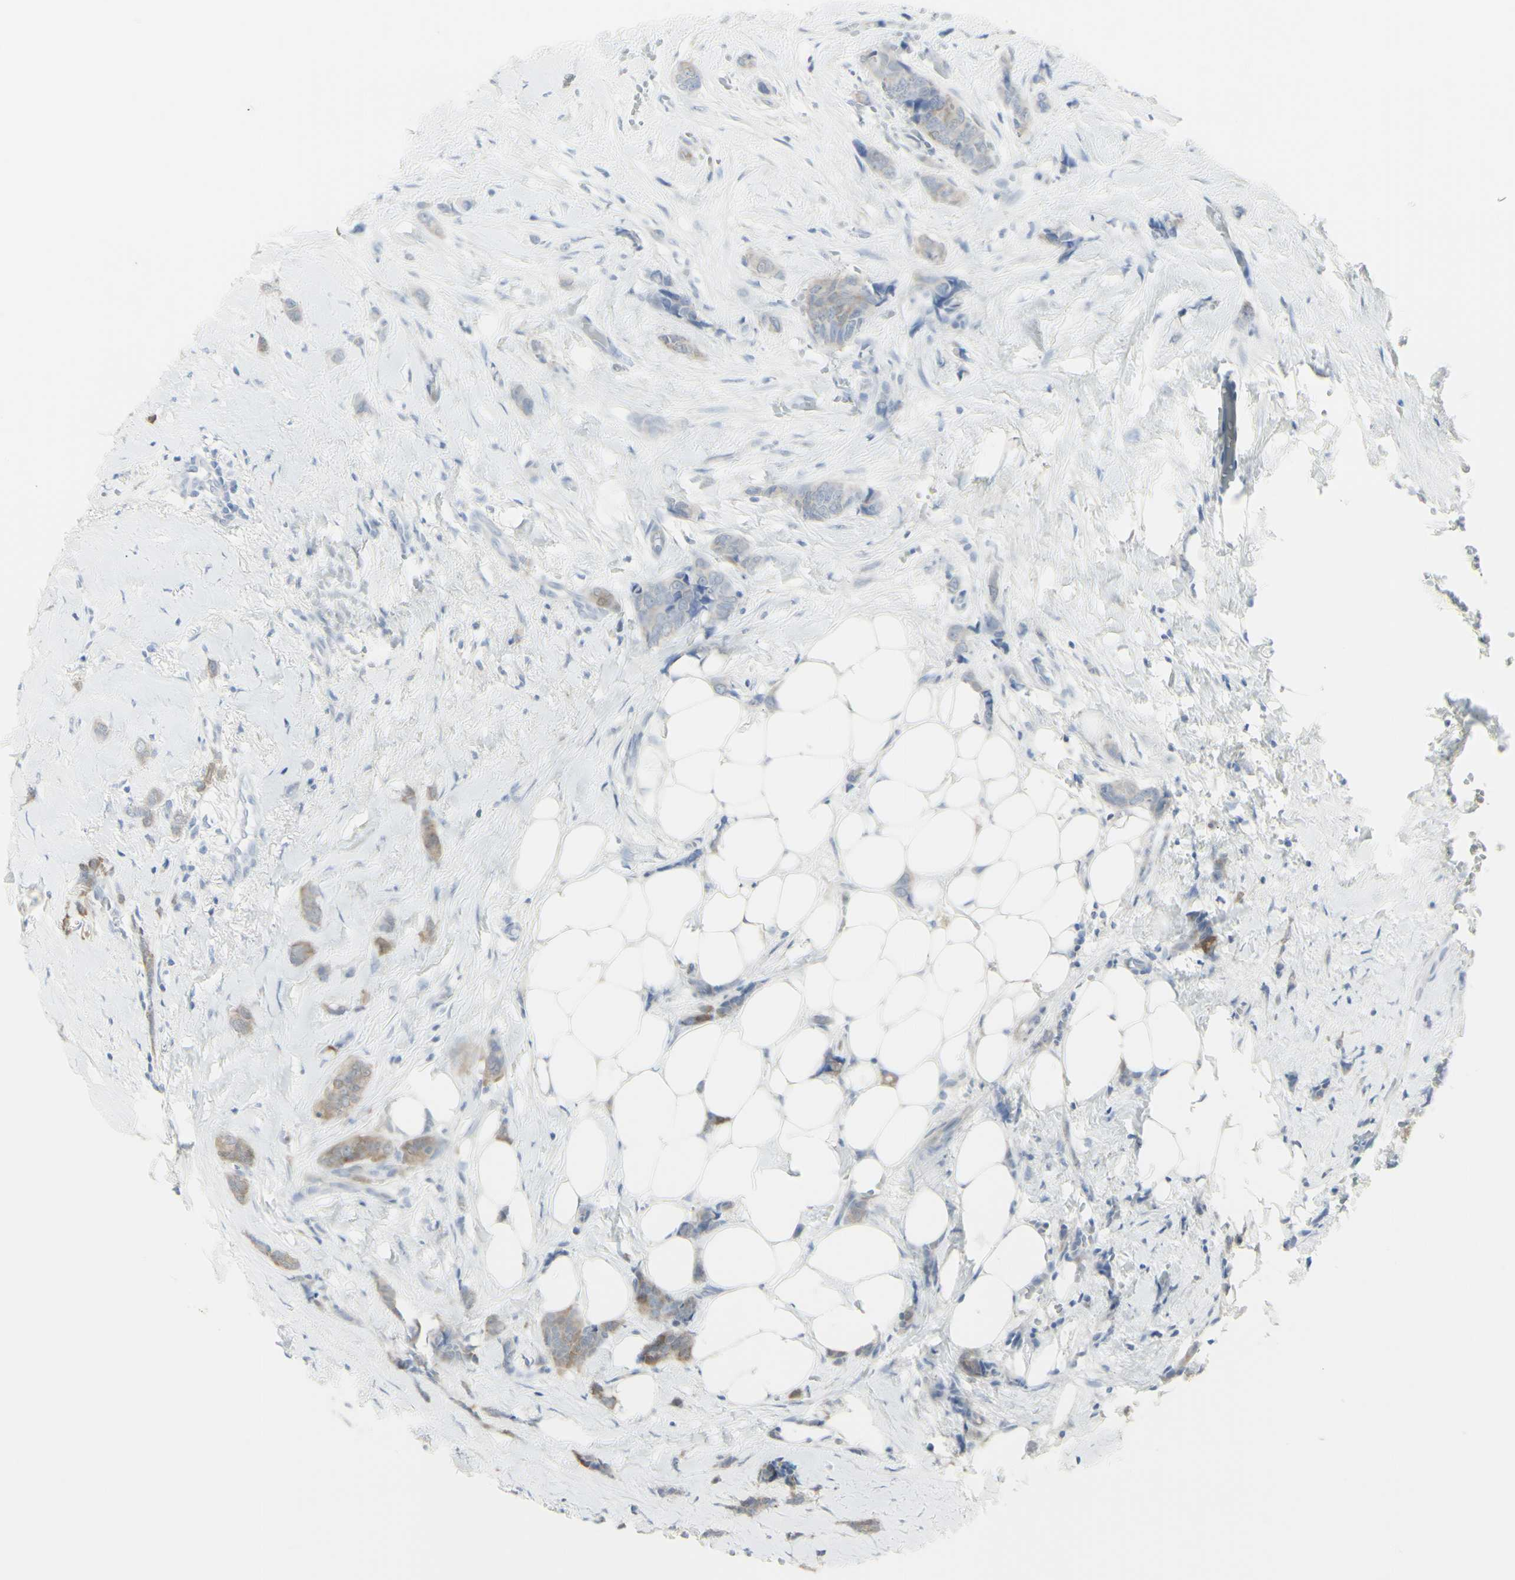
{"staining": {"intensity": "weak", "quantity": ">75%", "location": "cytoplasmic/membranous"}, "tissue": "breast cancer", "cell_type": "Tumor cells", "image_type": "cancer", "snomed": [{"axis": "morphology", "description": "Lobular carcinoma"}, {"axis": "topography", "description": "Skin"}, {"axis": "topography", "description": "Breast"}], "caption": "A micrograph of lobular carcinoma (breast) stained for a protein demonstrates weak cytoplasmic/membranous brown staining in tumor cells.", "gene": "ENSG00000198211", "patient": {"sex": "female", "age": 46}}